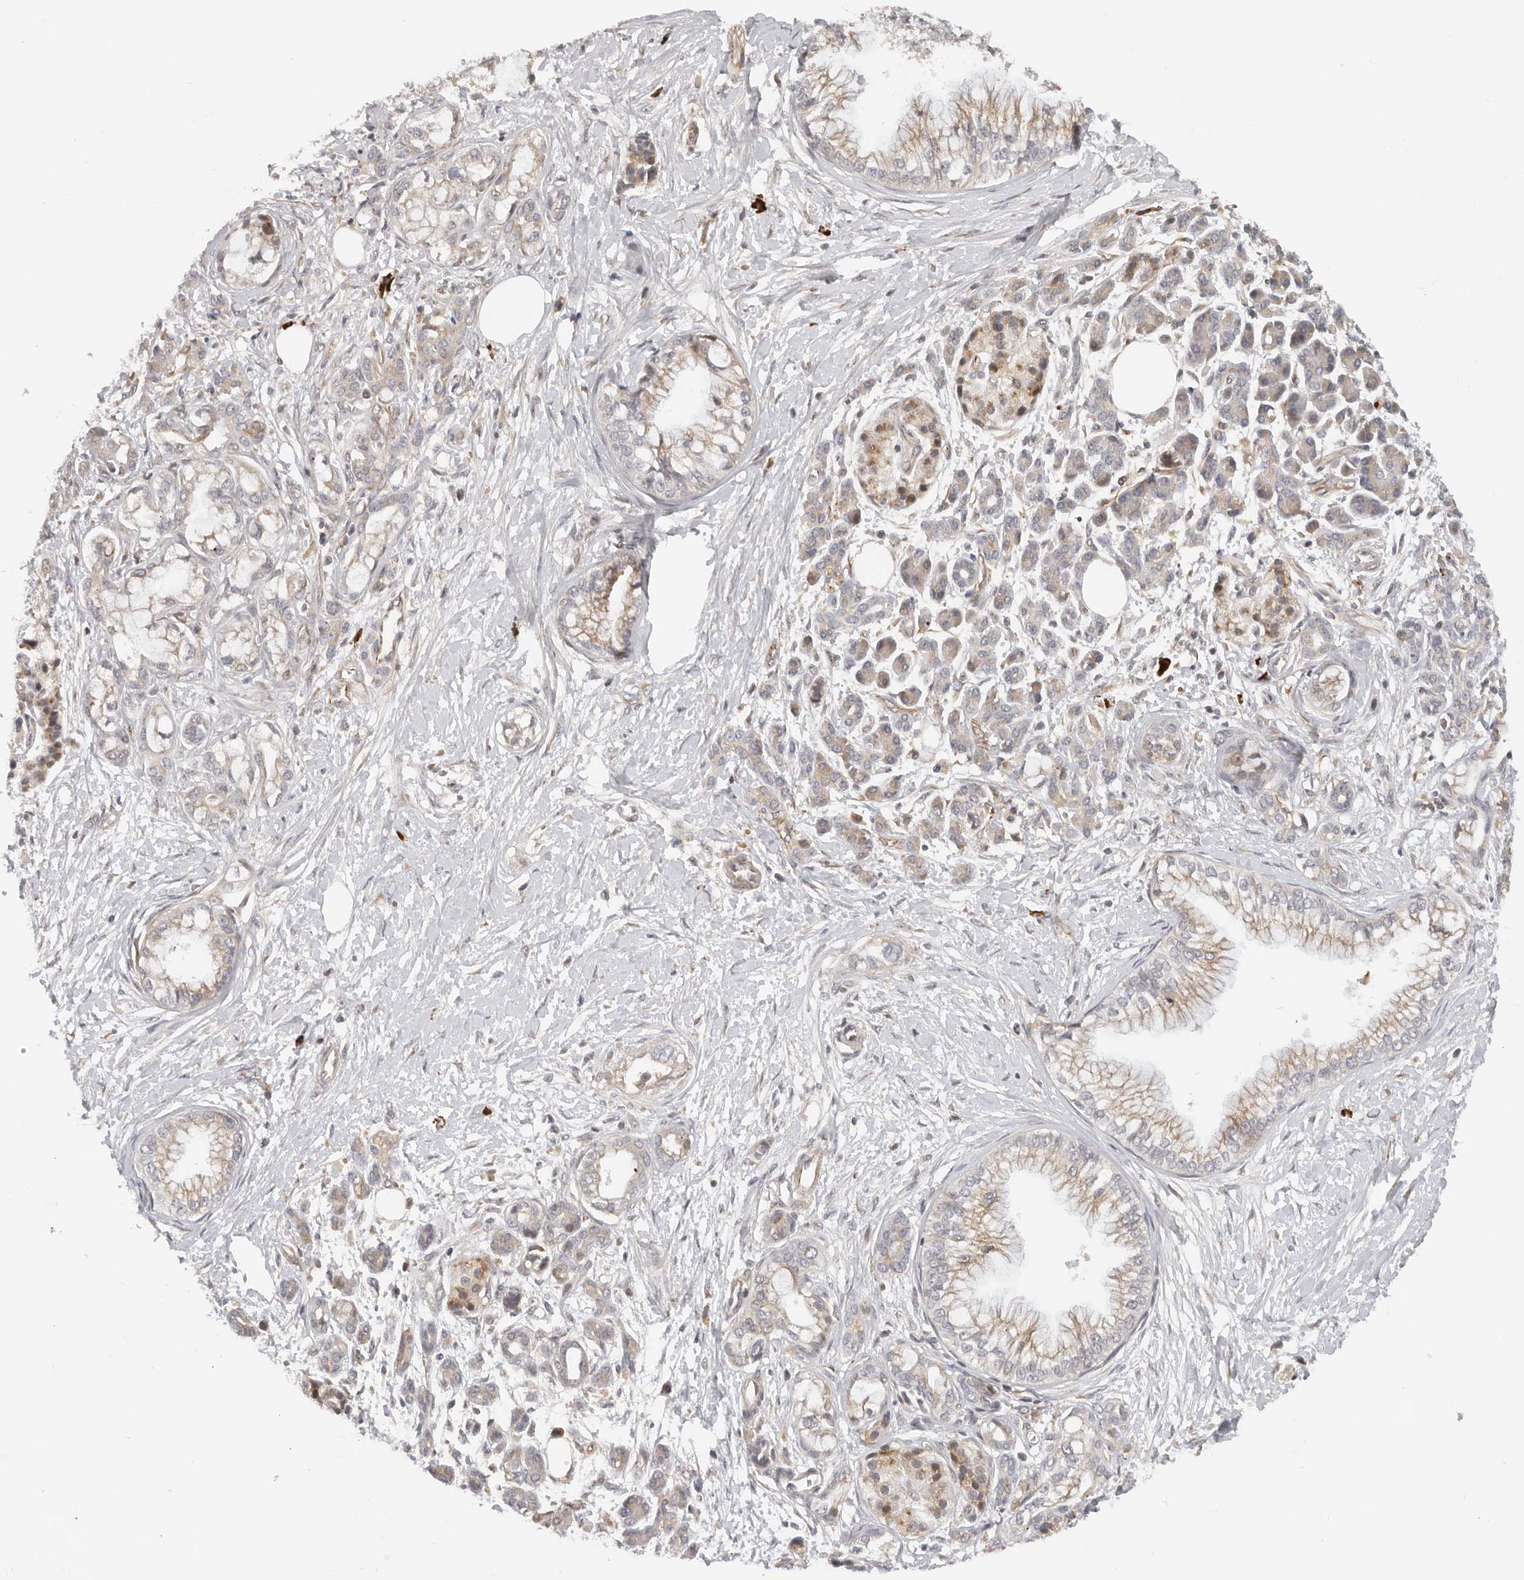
{"staining": {"intensity": "moderate", "quantity": ">75%", "location": "cytoplasmic/membranous"}, "tissue": "pancreatic cancer", "cell_type": "Tumor cells", "image_type": "cancer", "snomed": [{"axis": "morphology", "description": "Adenocarcinoma, NOS"}, {"axis": "topography", "description": "Pancreas"}], "caption": "This image demonstrates immunohistochemistry staining of pancreatic cancer (adenocarcinoma), with medium moderate cytoplasmic/membranous positivity in about >75% of tumor cells.", "gene": "RNF157", "patient": {"sex": "male", "age": 68}}